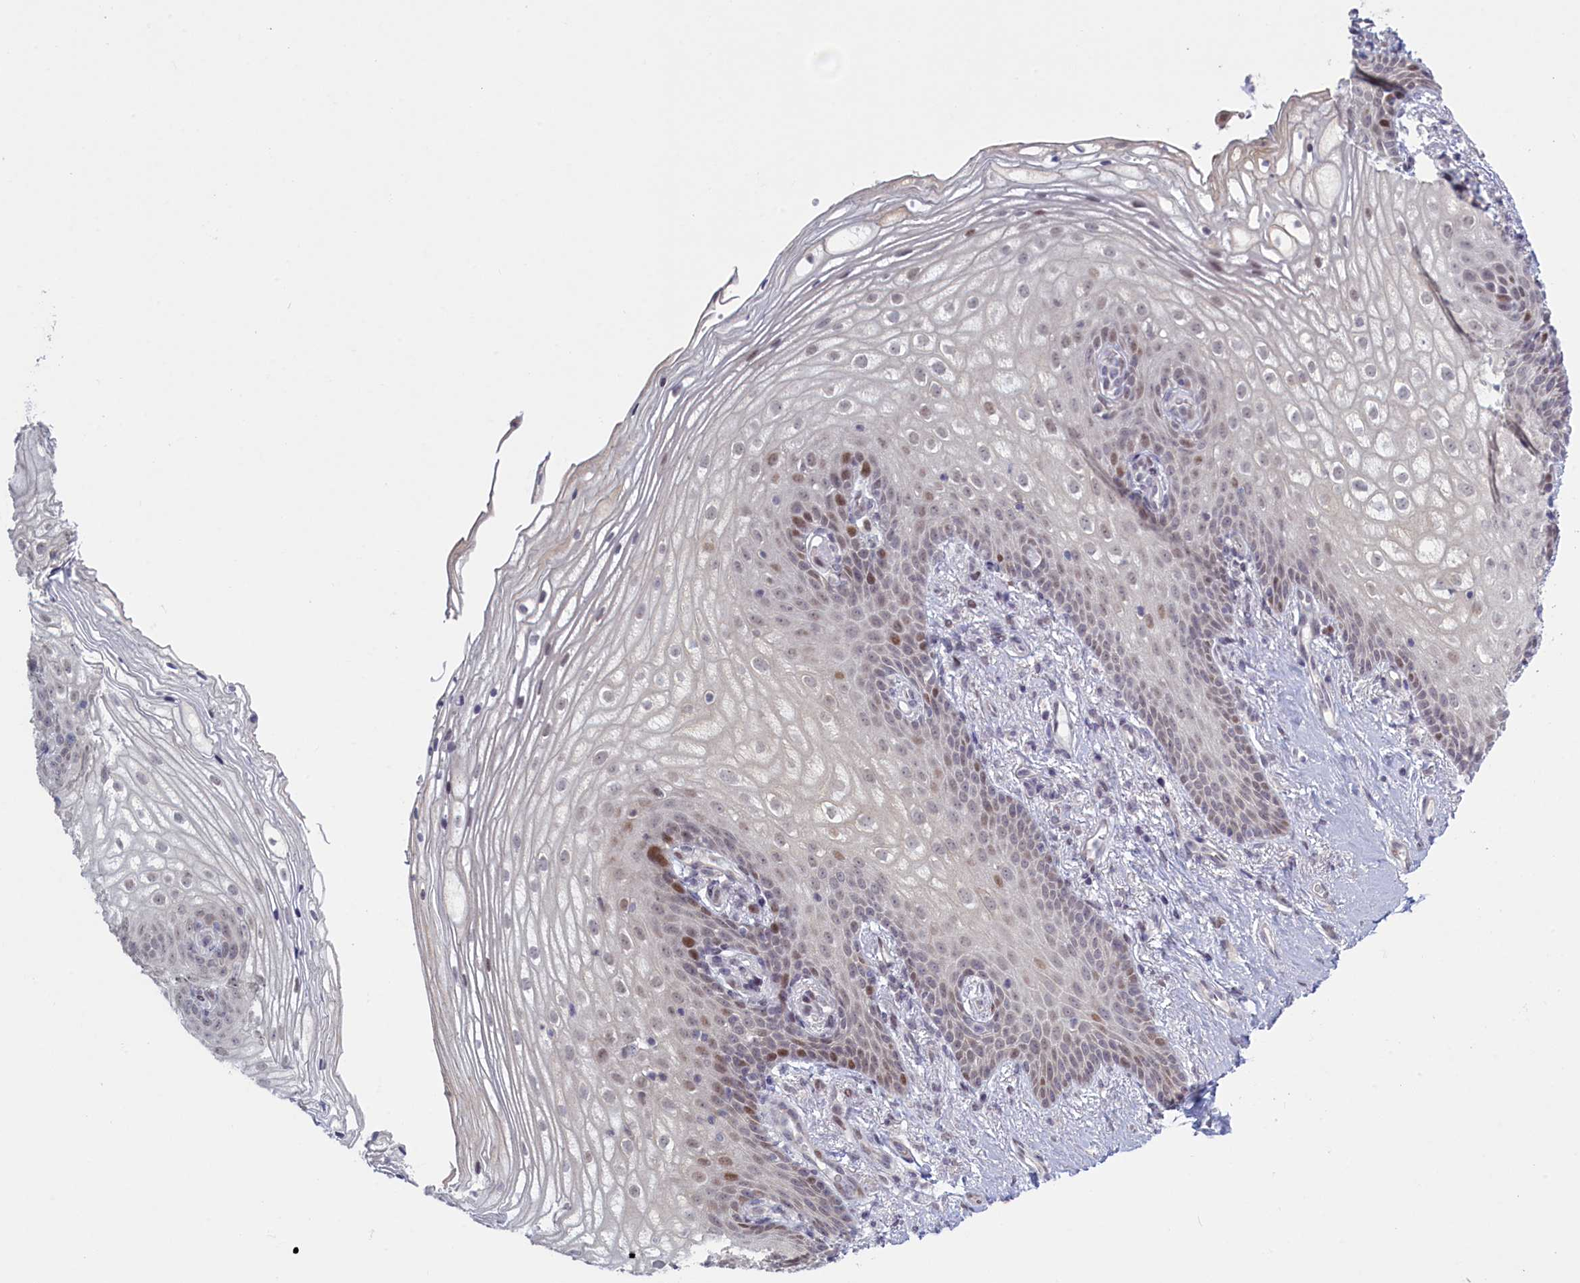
{"staining": {"intensity": "moderate", "quantity": "<25%", "location": "nuclear"}, "tissue": "vagina", "cell_type": "Squamous epithelial cells", "image_type": "normal", "snomed": [{"axis": "morphology", "description": "Normal tissue, NOS"}, {"axis": "topography", "description": "Vagina"}], "caption": "IHC micrograph of unremarkable vagina: human vagina stained using IHC shows low levels of moderate protein expression localized specifically in the nuclear of squamous epithelial cells, appearing as a nuclear brown color.", "gene": "ATF7IP2", "patient": {"sex": "female", "age": 60}}